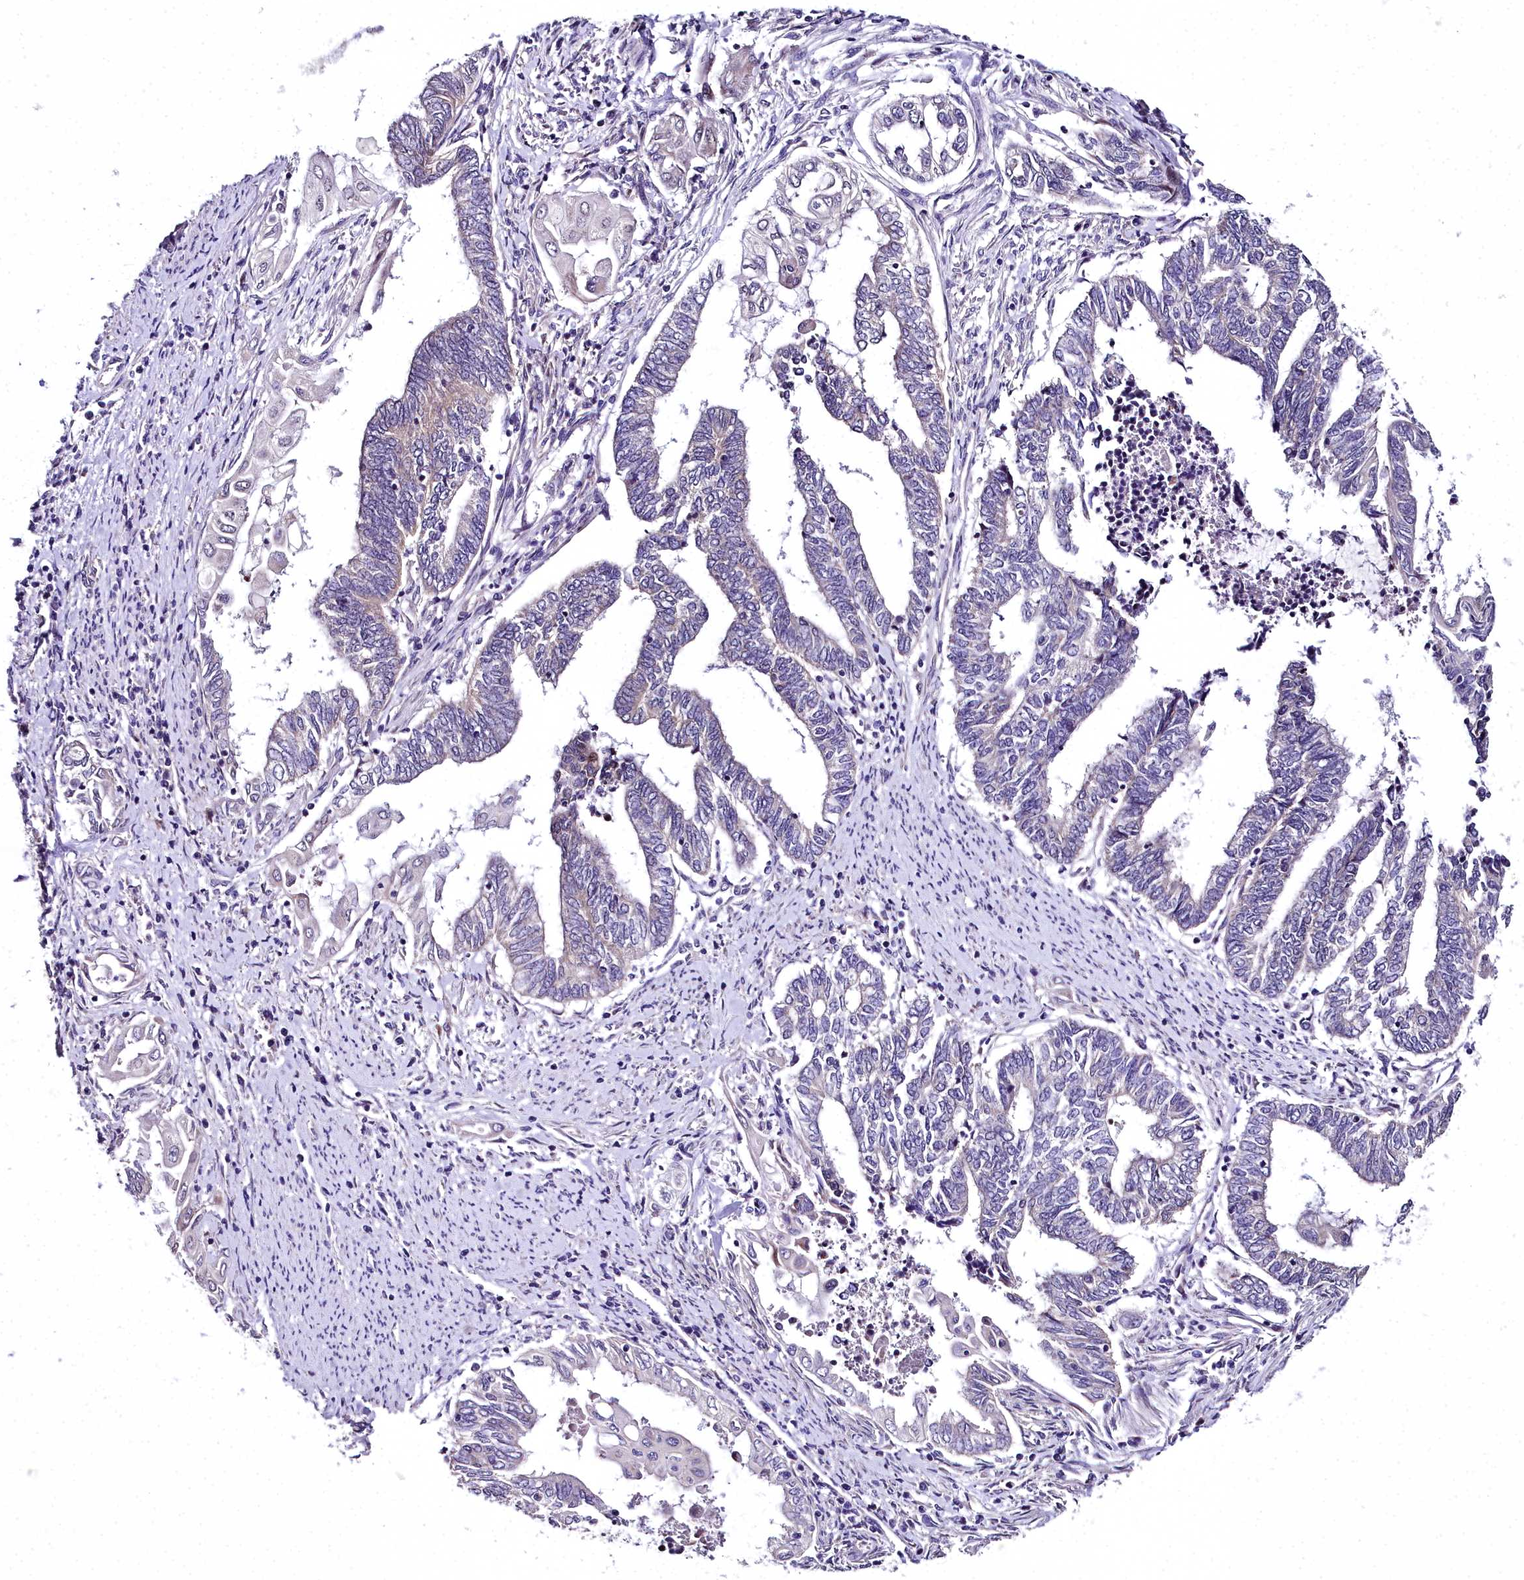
{"staining": {"intensity": "negative", "quantity": "none", "location": "none"}, "tissue": "endometrial cancer", "cell_type": "Tumor cells", "image_type": "cancer", "snomed": [{"axis": "morphology", "description": "Adenocarcinoma, NOS"}, {"axis": "topography", "description": "Uterus"}, {"axis": "topography", "description": "Endometrium"}], "caption": "This is an immunohistochemistry histopathology image of human endometrial cancer. There is no staining in tumor cells.", "gene": "AP1M1", "patient": {"sex": "female", "age": 70}}